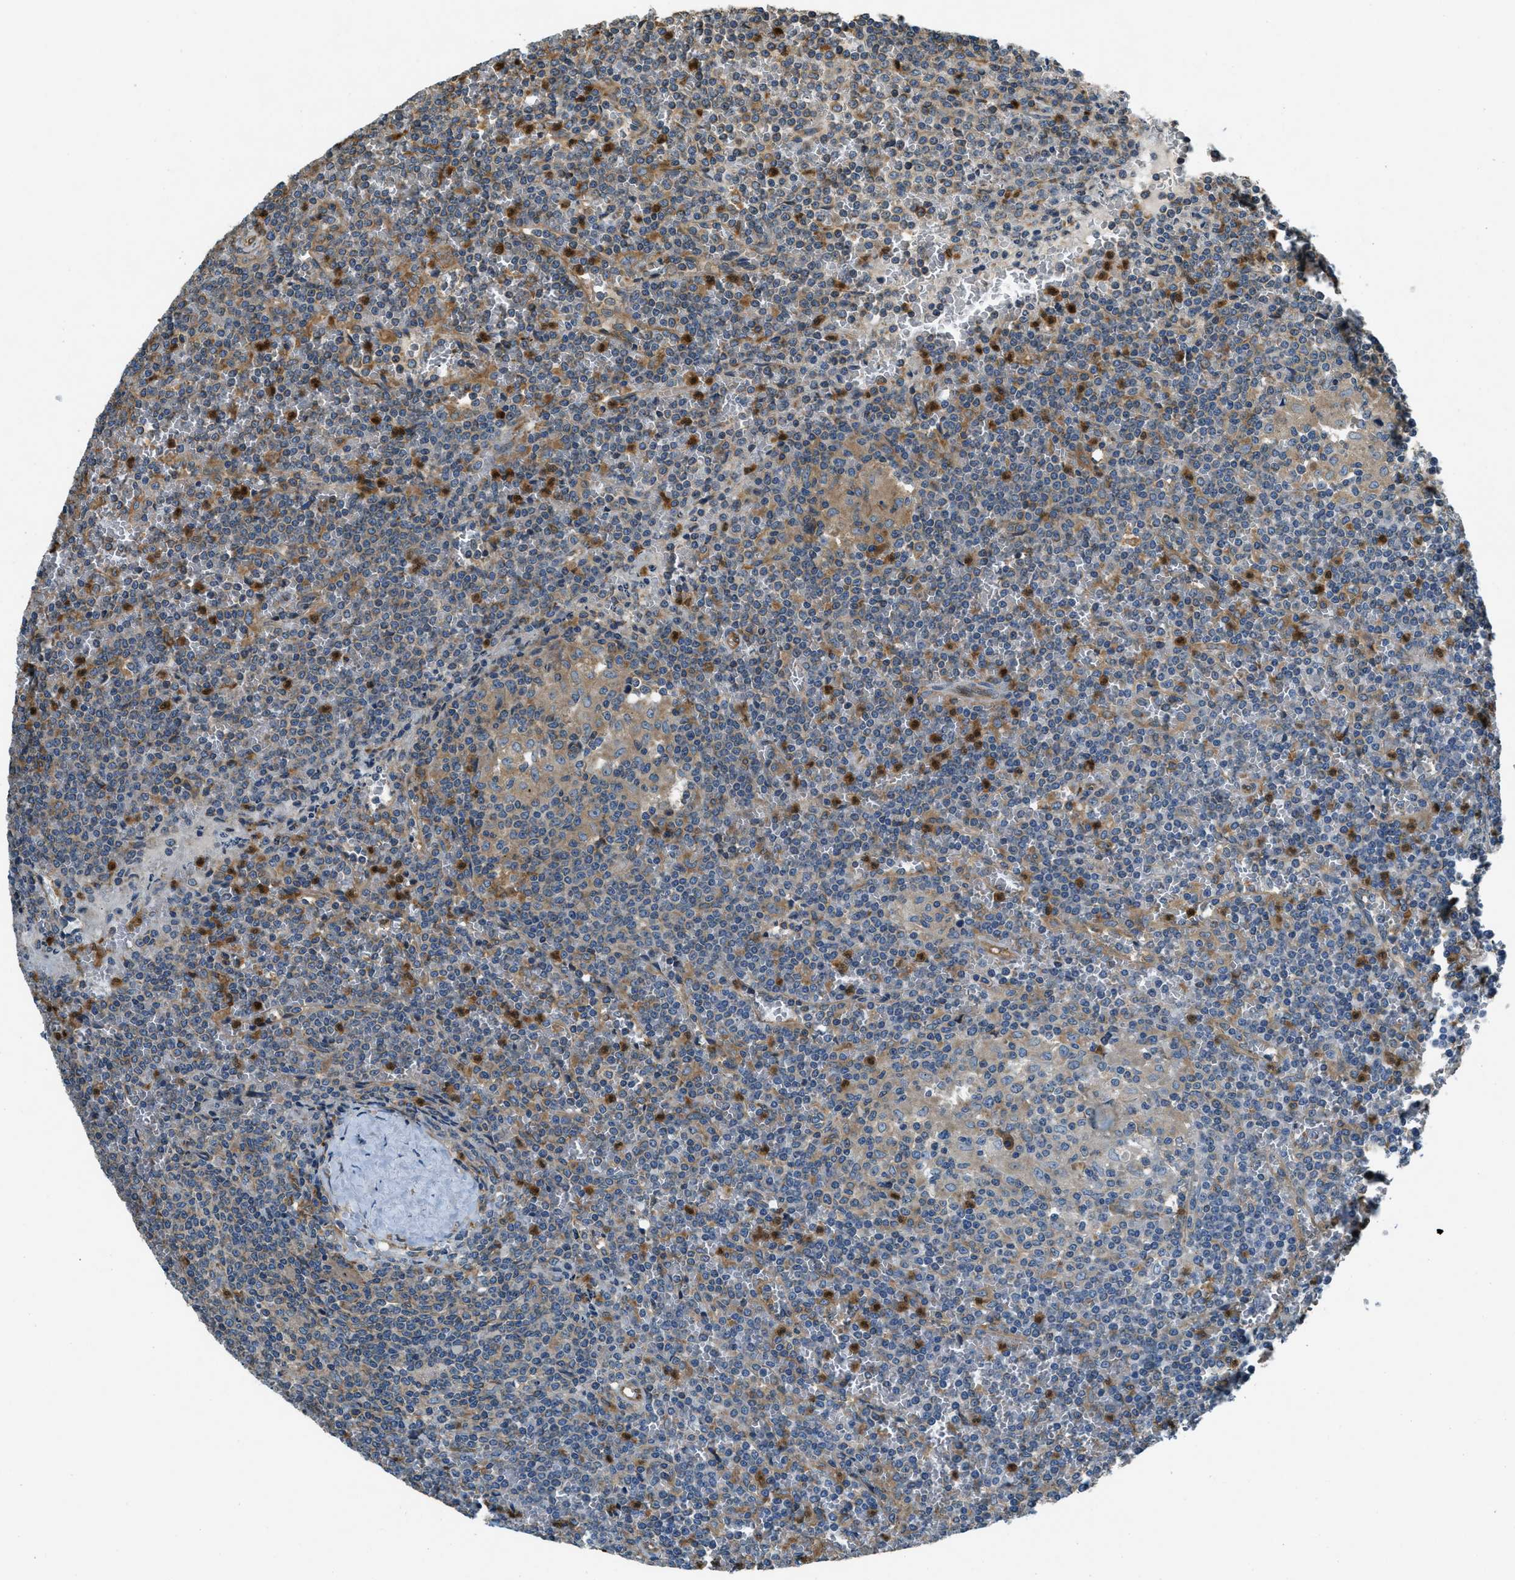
{"staining": {"intensity": "moderate", "quantity": "<25%", "location": "cytoplasmic/membranous"}, "tissue": "lymphoma", "cell_type": "Tumor cells", "image_type": "cancer", "snomed": [{"axis": "morphology", "description": "Malignant lymphoma, non-Hodgkin's type, Low grade"}, {"axis": "topography", "description": "Spleen"}], "caption": "This image exhibits low-grade malignant lymphoma, non-Hodgkin's type stained with IHC to label a protein in brown. The cytoplasmic/membranous of tumor cells show moderate positivity for the protein. Nuclei are counter-stained blue.", "gene": "GIMAP8", "patient": {"sex": "female", "age": 19}}